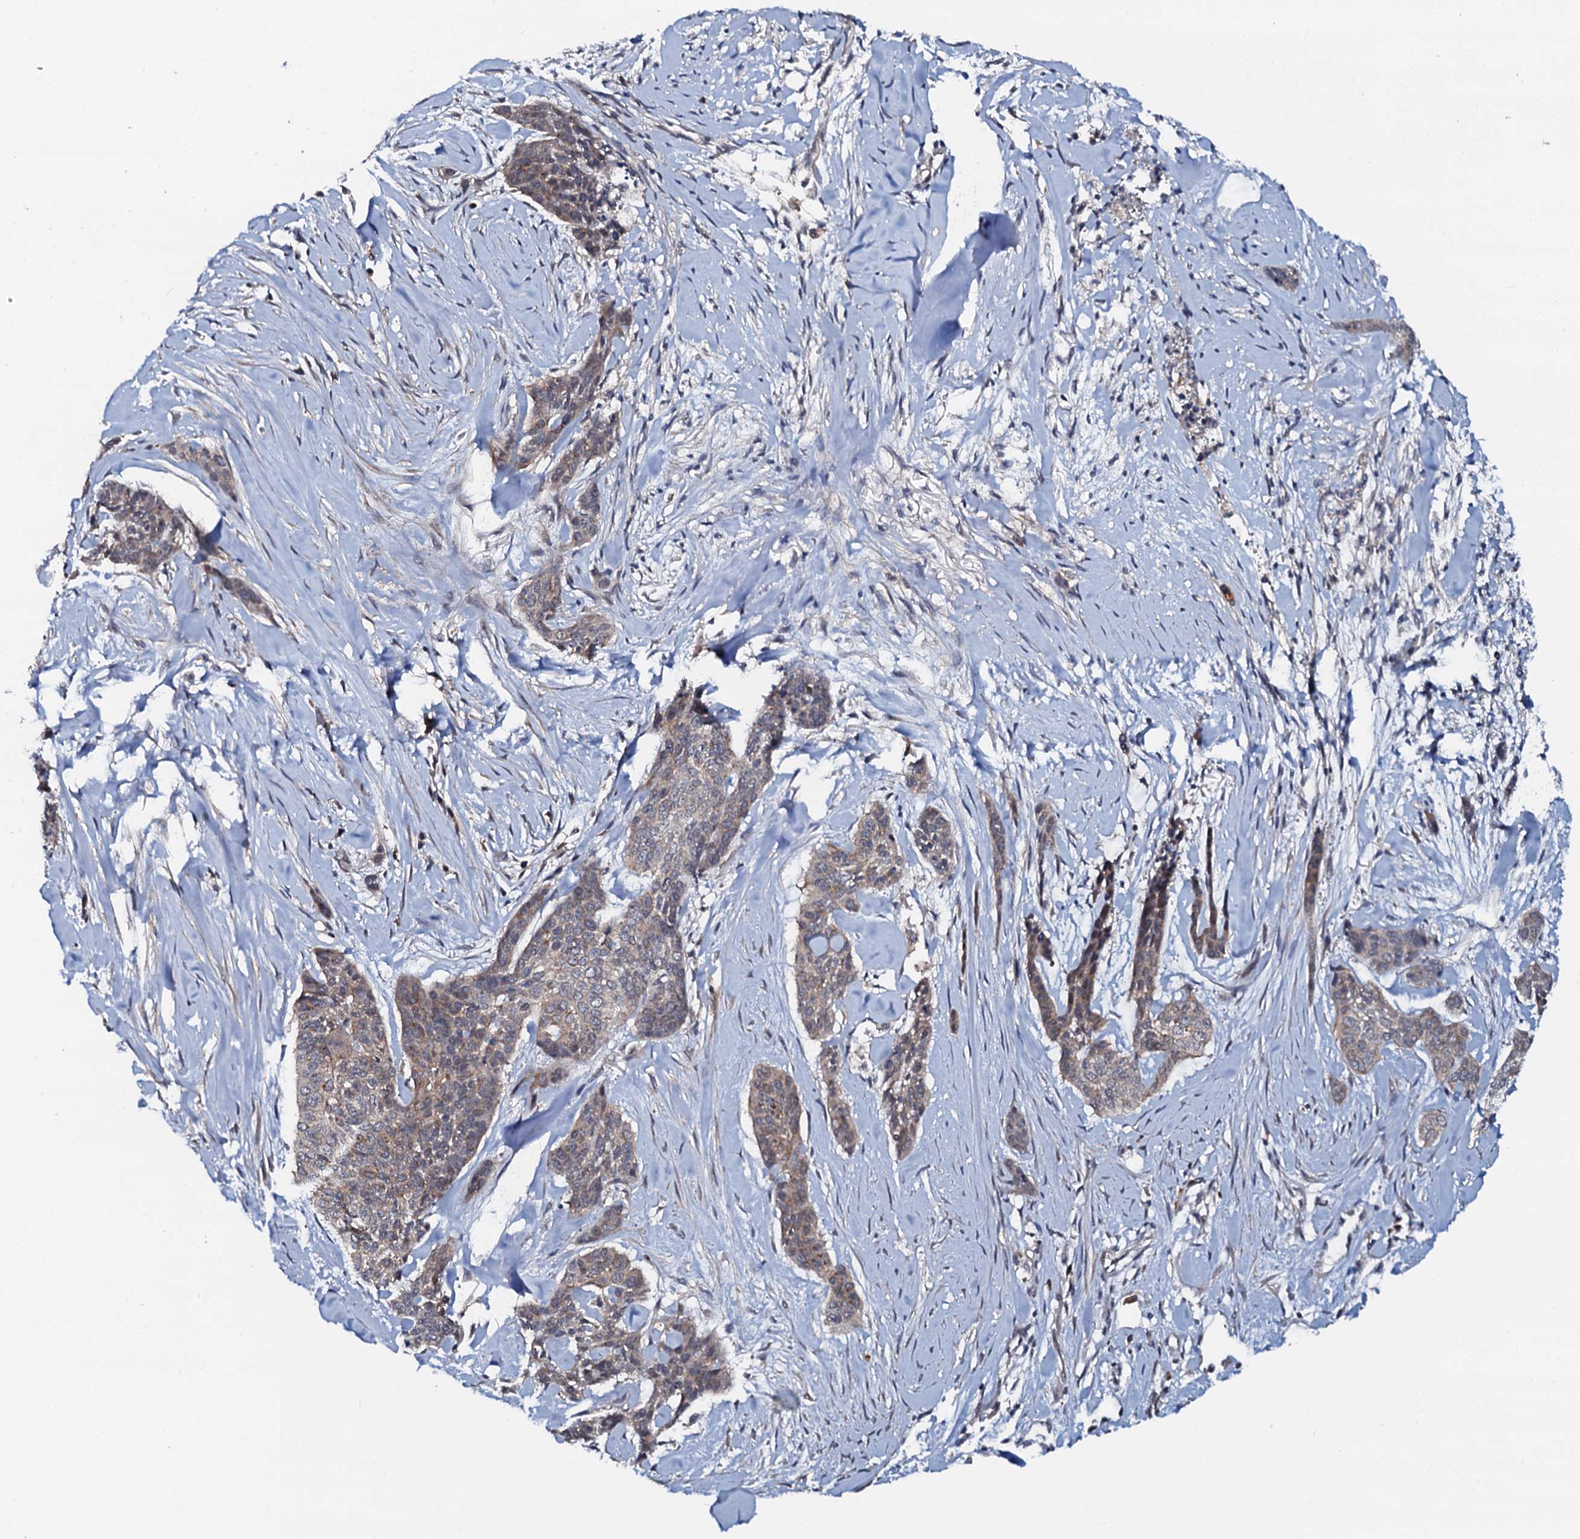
{"staining": {"intensity": "weak", "quantity": "25%-75%", "location": "cytoplasmic/membranous"}, "tissue": "skin cancer", "cell_type": "Tumor cells", "image_type": "cancer", "snomed": [{"axis": "morphology", "description": "Basal cell carcinoma"}, {"axis": "topography", "description": "Skin"}], "caption": "Tumor cells demonstrate low levels of weak cytoplasmic/membranous expression in approximately 25%-75% of cells in human skin cancer. (DAB (3,3'-diaminobenzidine) IHC, brown staining for protein, blue staining for nuclei).", "gene": "VAMP8", "patient": {"sex": "female", "age": 64}}